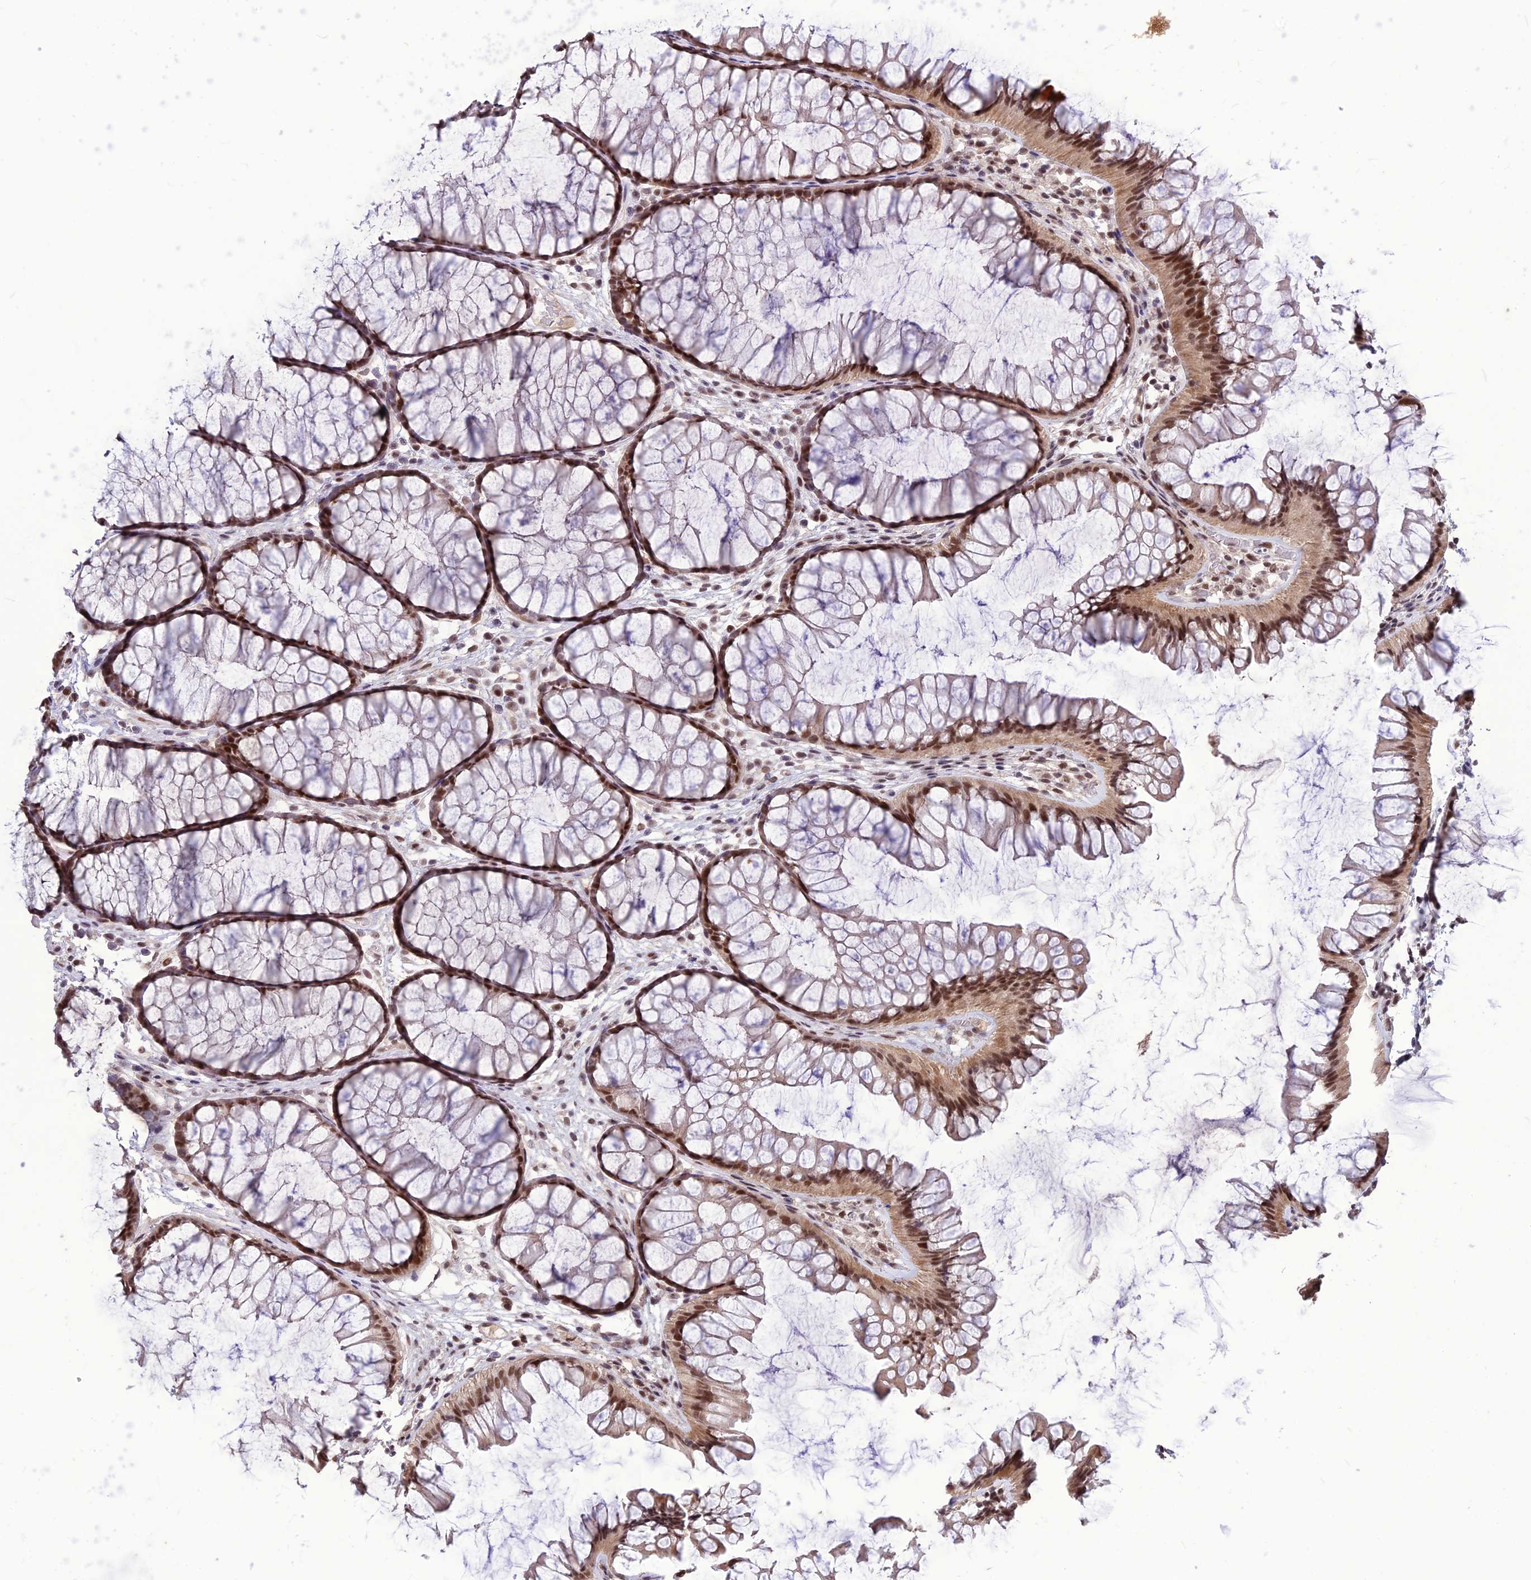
{"staining": {"intensity": "moderate", "quantity": ">75%", "location": "nuclear"}, "tissue": "colon", "cell_type": "Endothelial cells", "image_type": "normal", "snomed": [{"axis": "morphology", "description": "Normal tissue, NOS"}, {"axis": "topography", "description": "Colon"}], "caption": "Protein analysis of normal colon demonstrates moderate nuclear expression in about >75% of endothelial cells.", "gene": "DIS3", "patient": {"sex": "female", "age": 82}}